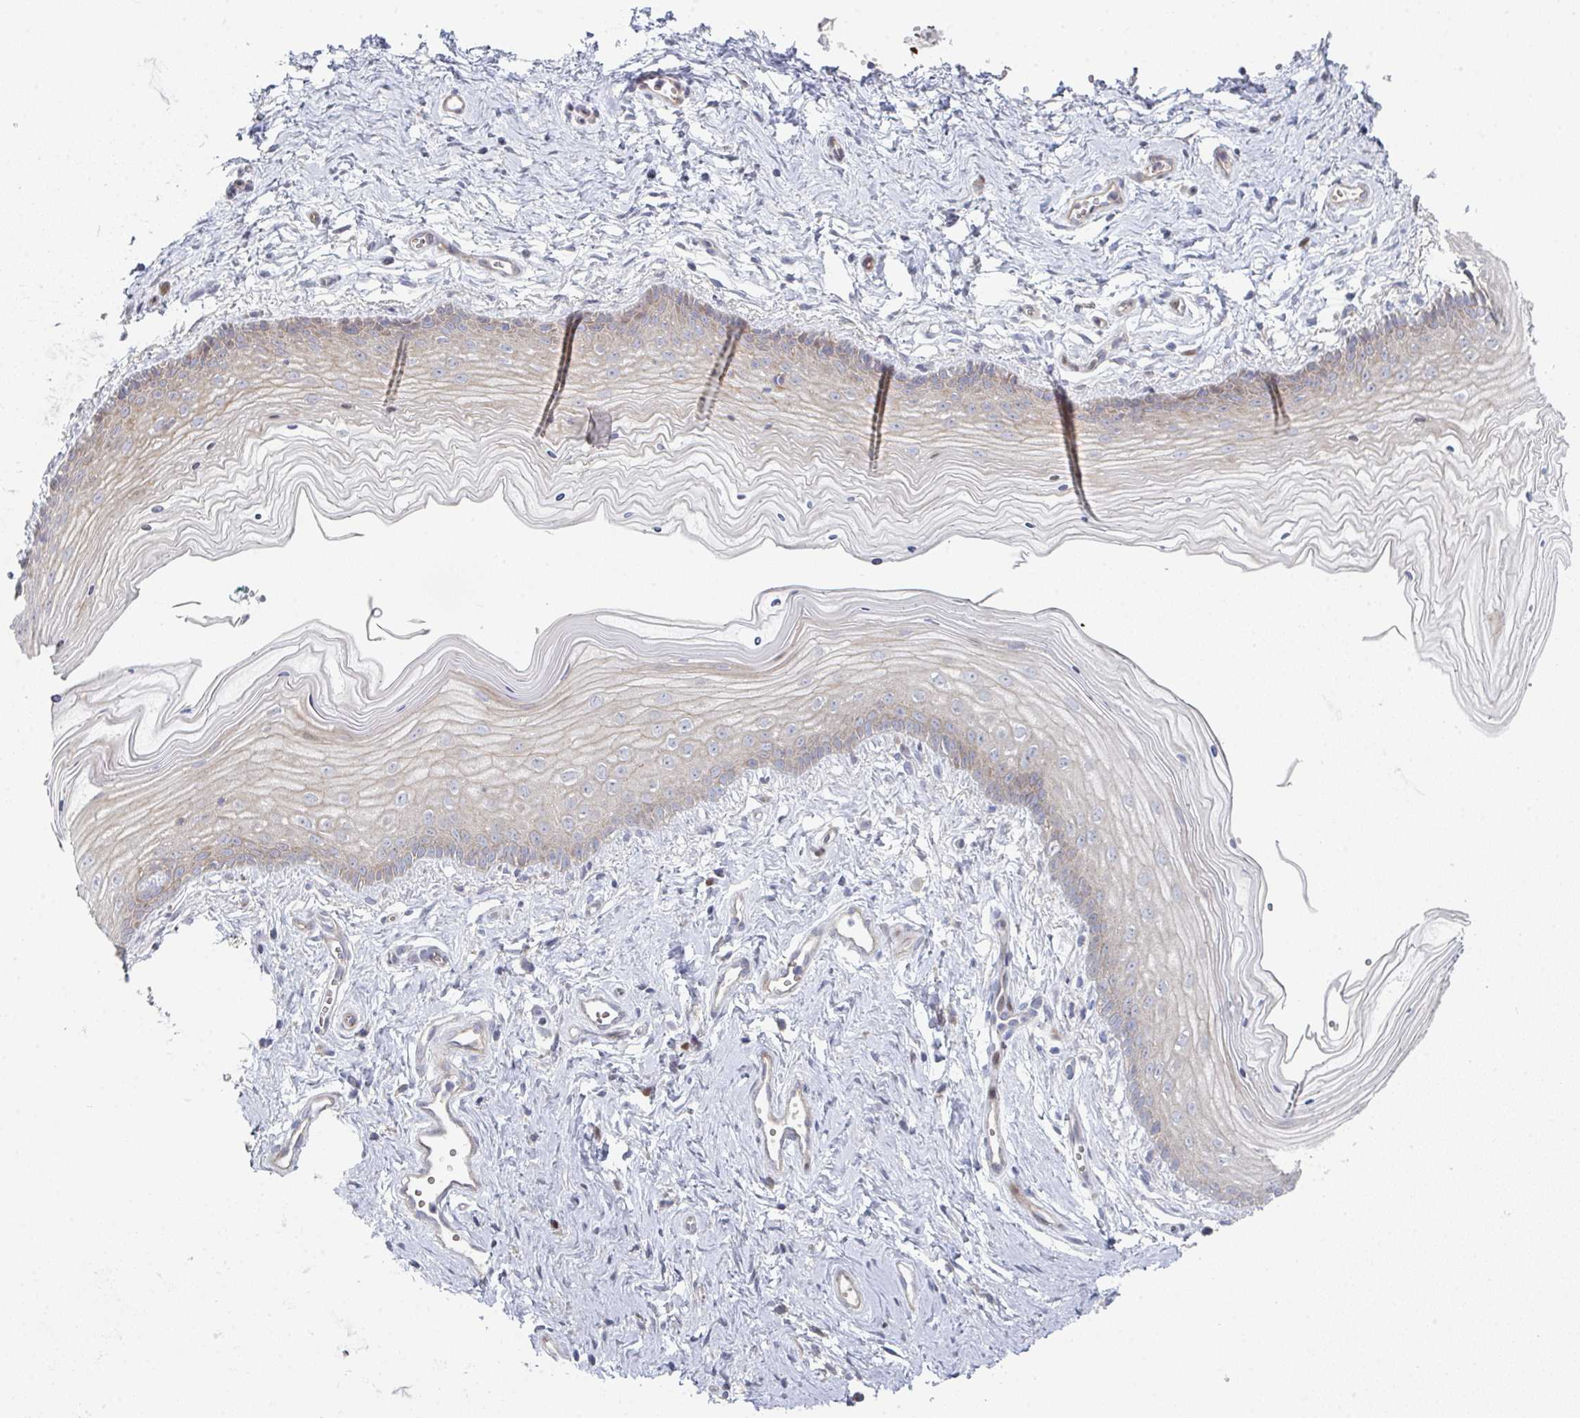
{"staining": {"intensity": "weak", "quantity": "25%-75%", "location": "cytoplasmic/membranous,nuclear"}, "tissue": "vagina", "cell_type": "Squamous epithelial cells", "image_type": "normal", "snomed": [{"axis": "morphology", "description": "Normal tissue, NOS"}, {"axis": "topography", "description": "Vagina"}], "caption": "Brown immunohistochemical staining in normal human vagina exhibits weak cytoplasmic/membranous,nuclear staining in approximately 25%-75% of squamous epithelial cells. The protein is stained brown, and the nuclei are stained in blue (DAB (3,3'-diaminobenzidine) IHC with brightfield microscopy, high magnification).", "gene": "ZNF644", "patient": {"sex": "female", "age": 38}}